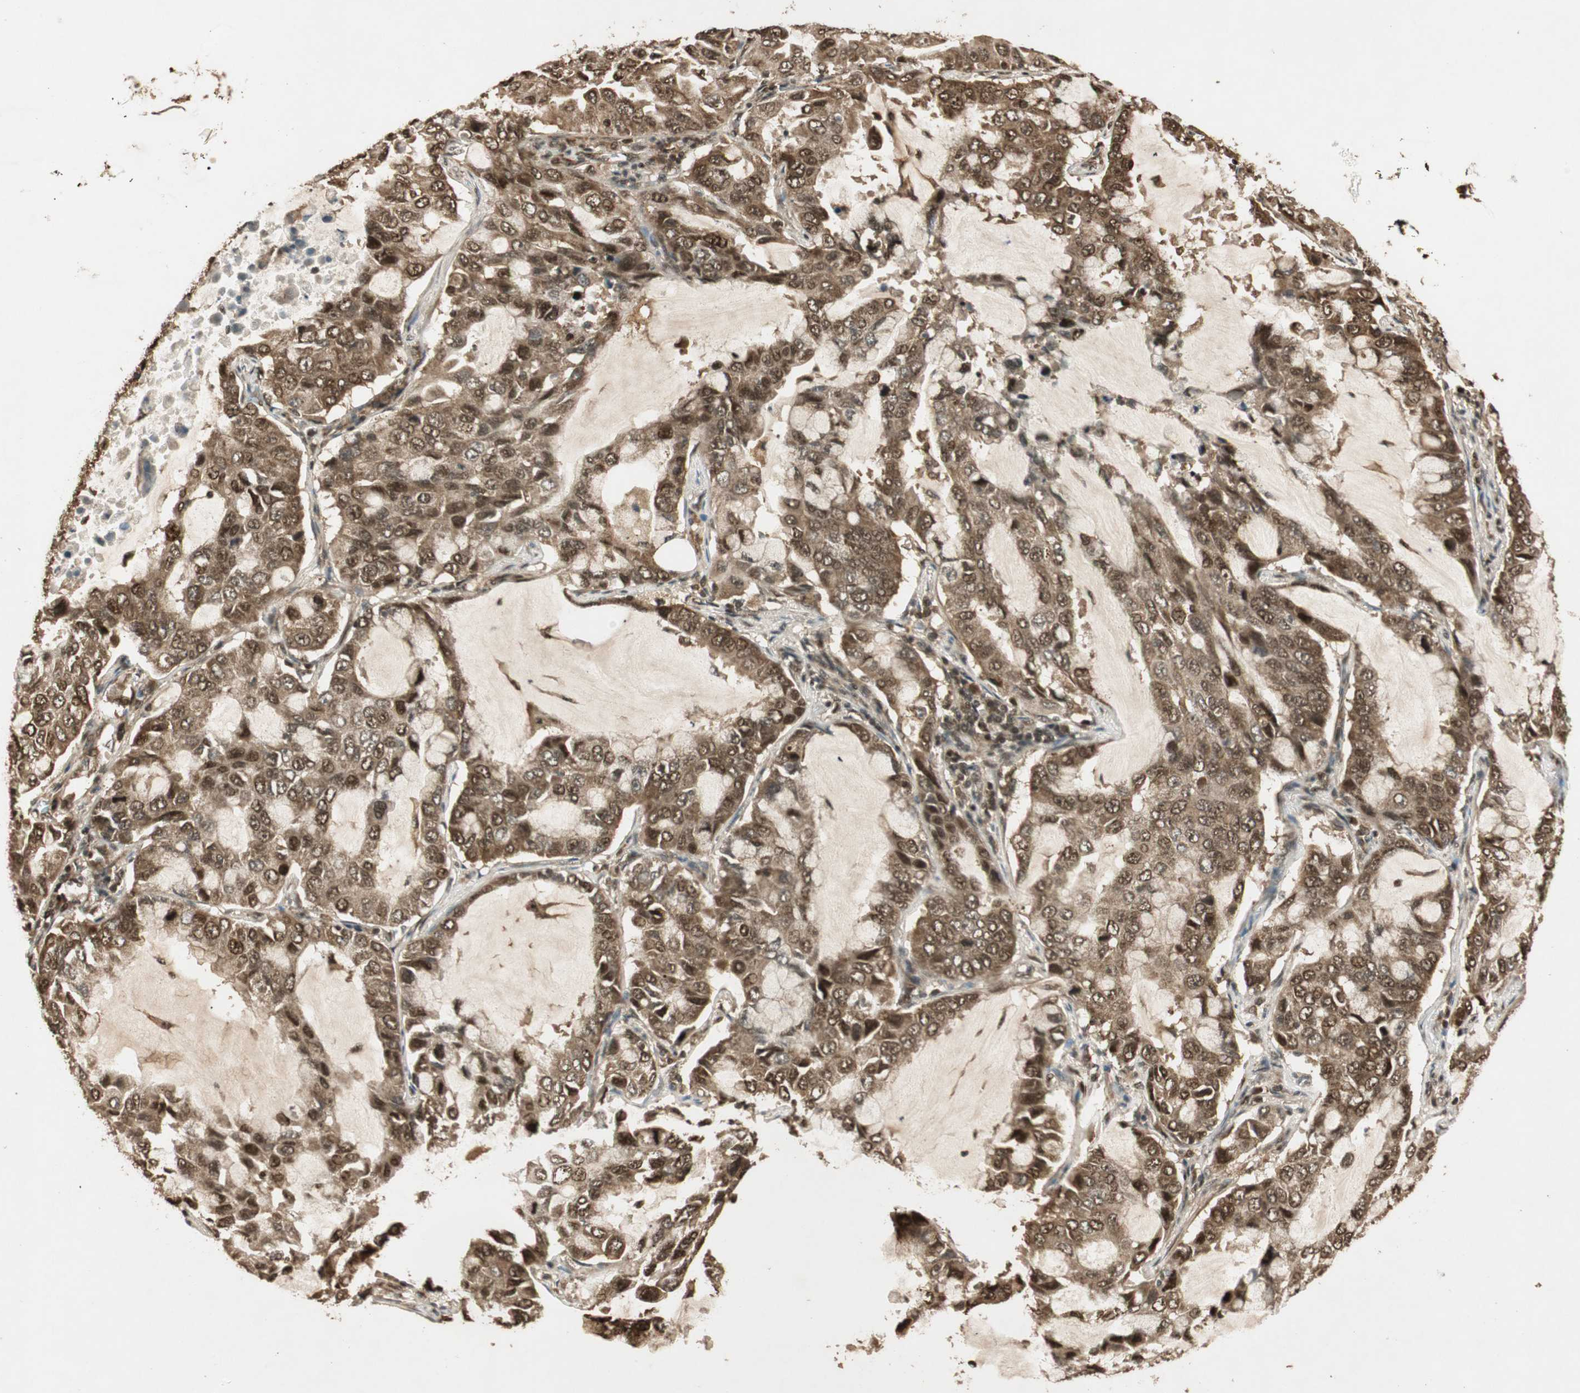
{"staining": {"intensity": "strong", "quantity": ">75%", "location": "cytoplasmic/membranous,nuclear"}, "tissue": "lung cancer", "cell_type": "Tumor cells", "image_type": "cancer", "snomed": [{"axis": "morphology", "description": "Adenocarcinoma, NOS"}, {"axis": "topography", "description": "Lung"}], "caption": "Adenocarcinoma (lung) stained with a protein marker displays strong staining in tumor cells.", "gene": "RPA3", "patient": {"sex": "male", "age": 64}}